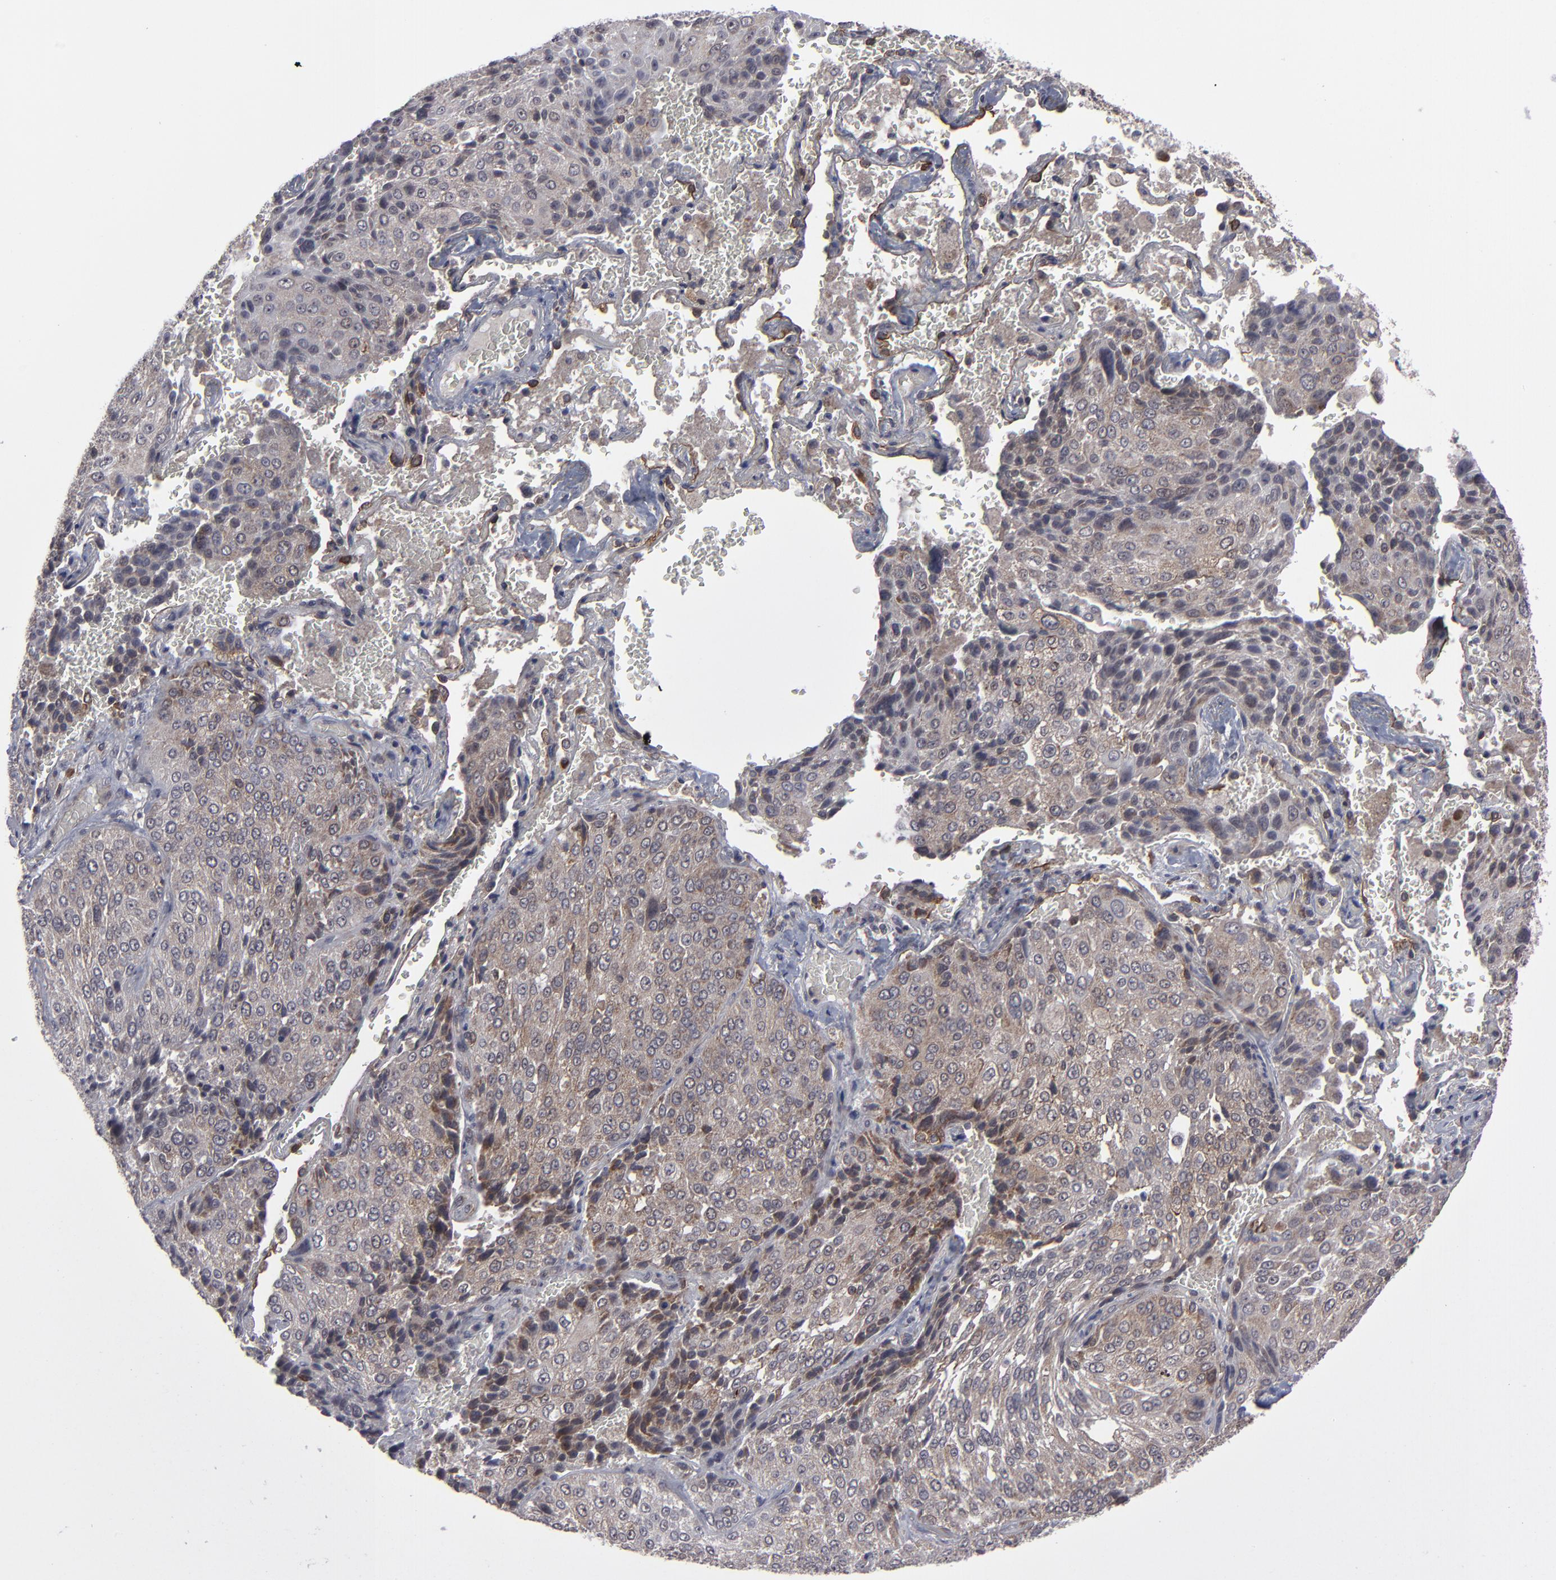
{"staining": {"intensity": "strong", "quantity": "25%-75%", "location": "cytoplasmic/membranous"}, "tissue": "lung cancer", "cell_type": "Tumor cells", "image_type": "cancer", "snomed": [{"axis": "morphology", "description": "Squamous cell carcinoma, NOS"}, {"axis": "topography", "description": "Lung"}], "caption": "The micrograph exhibits immunohistochemical staining of squamous cell carcinoma (lung). There is strong cytoplasmic/membranous staining is appreciated in about 25%-75% of tumor cells.", "gene": "GLCCI1", "patient": {"sex": "male", "age": 54}}